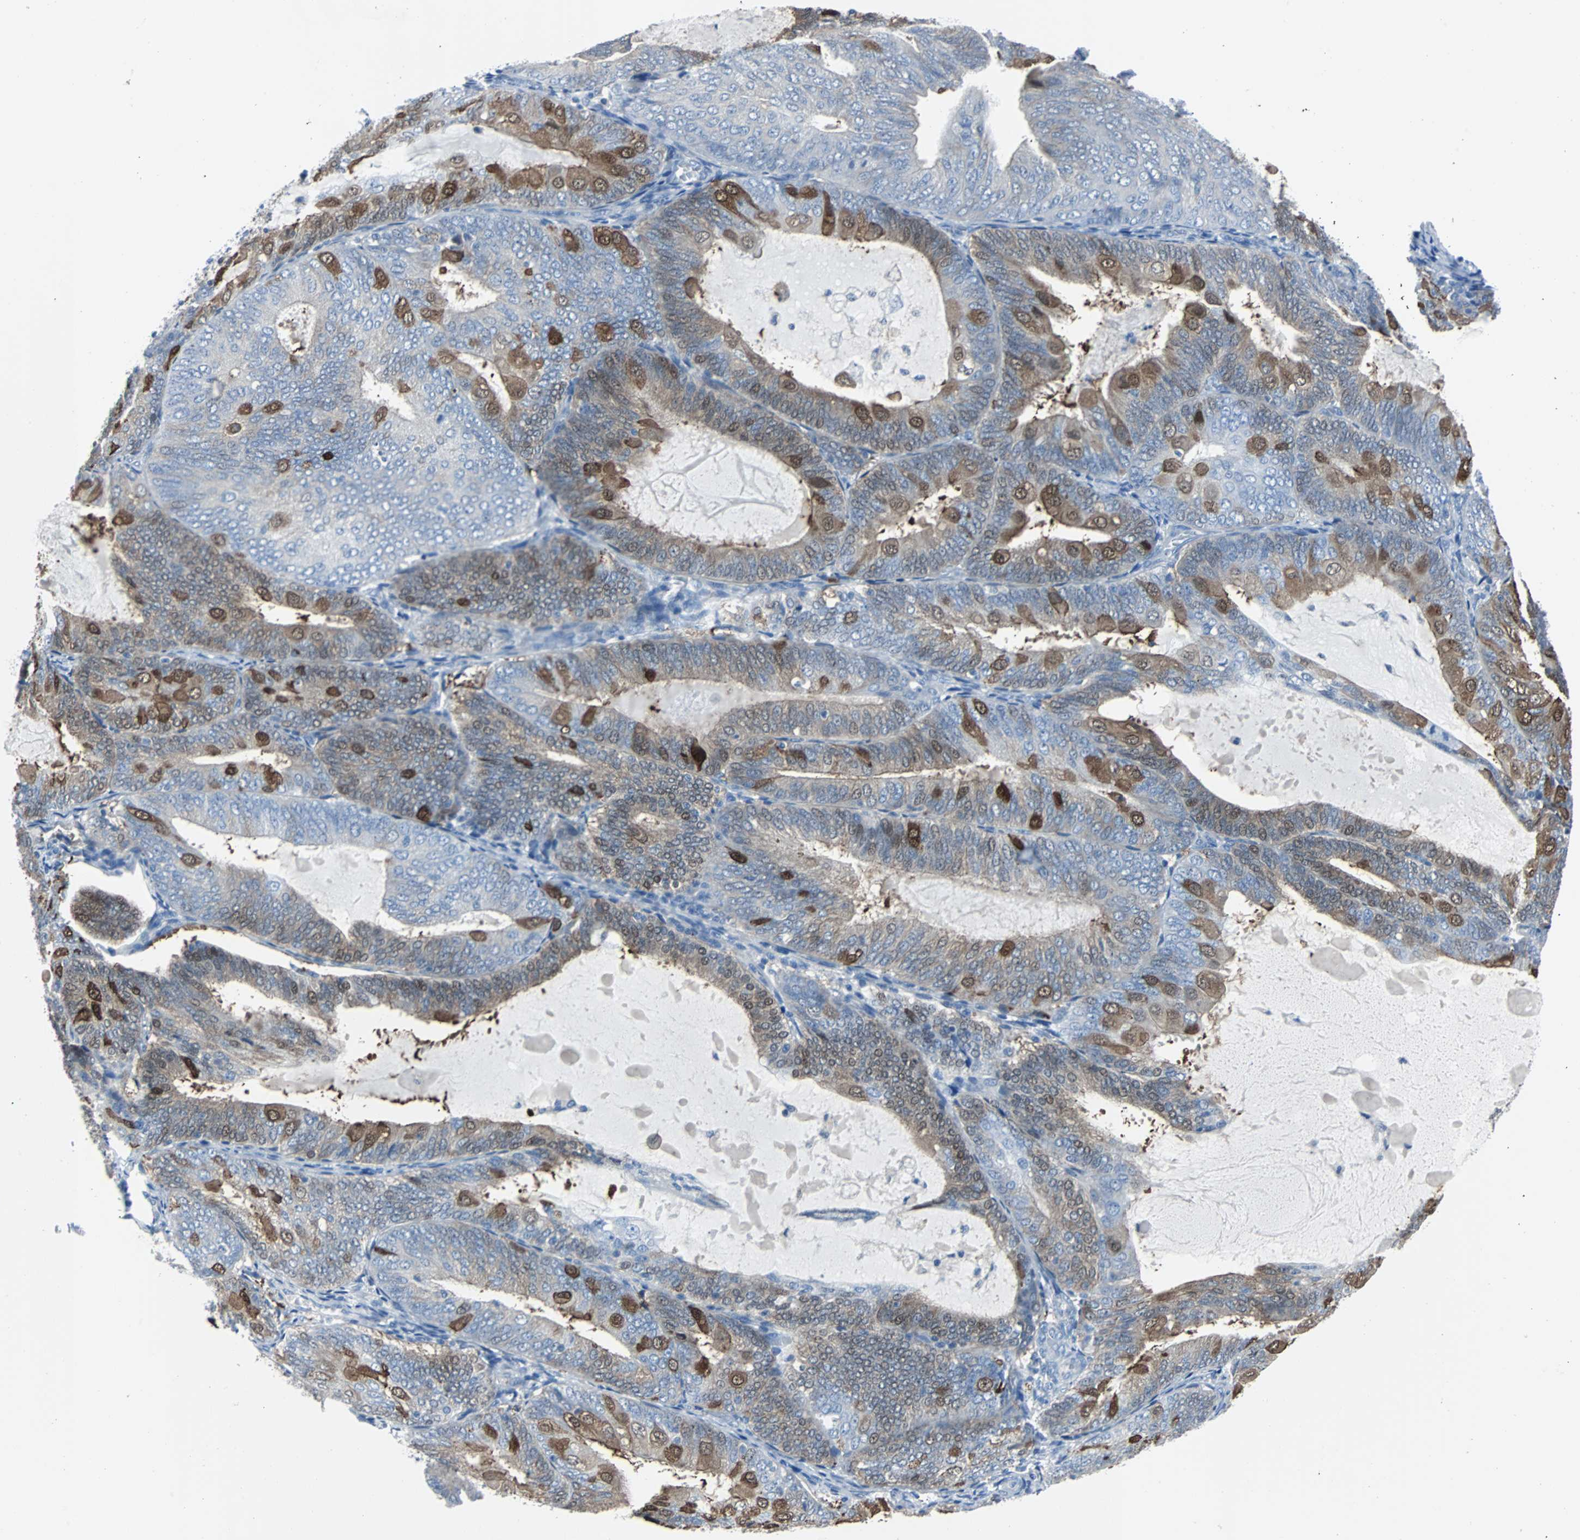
{"staining": {"intensity": "moderate", "quantity": "25%-75%", "location": "cytoplasmic/membranous,nuclear"}, "tissue": "endometrial cancer", "cell_type": "Tumor cells", "image_type": "cancer", "snomed": [{"axis": "morphology", "description": "Adenocarcinoma, NOS"}, {"axis": "topography", "description": "Endometrium"}], "caption": "Protein staining reveals moderate cytoplasmic/membranous and nuclear staining in about 25%-75% of tumor cells in adenocarcinoma (endometrial).", "gene": "RASA1", "patient": {"sex": "female", "age": 81}}